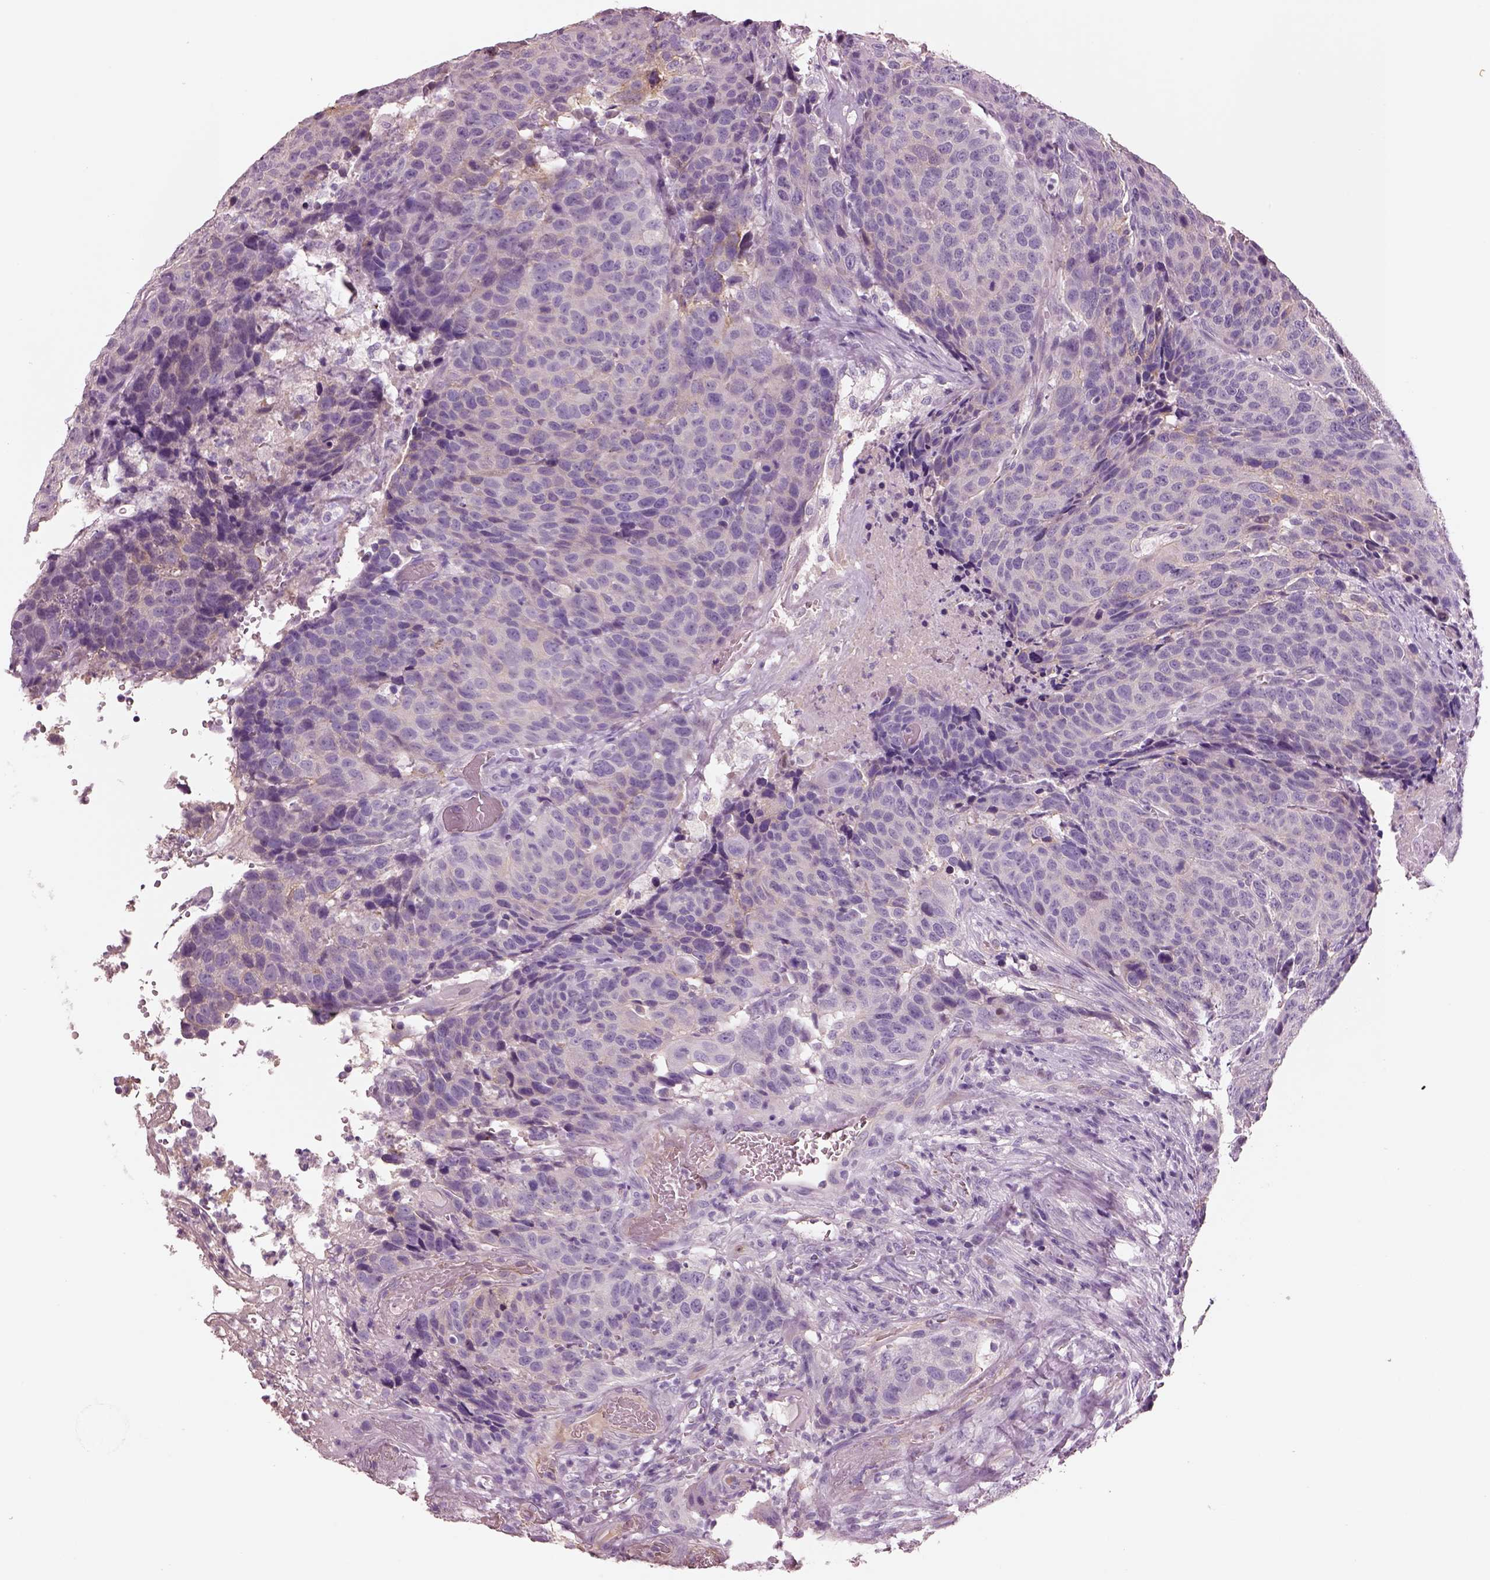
{"staining": {"intensity": "negative", "quantity": "none", "location": "none"}, "tissue": "head and neck cancer", "cell_type": "Tumor cells", "image_type": "cancer", "snomed": [{"axis": "morphology", "description": "Squamous cell carcinoma, NOS"}, {"axis": "topography", "description": "Head-Neck"}], "caption": "DAB (3,3'-diaminobenzidine) immunohistochemical staining of human head and neck squamous cell carcinoma shows no significant positivity in tumor cells.", "gene": "IGLL1", "patient": {"sex": "male", "age": 66}}